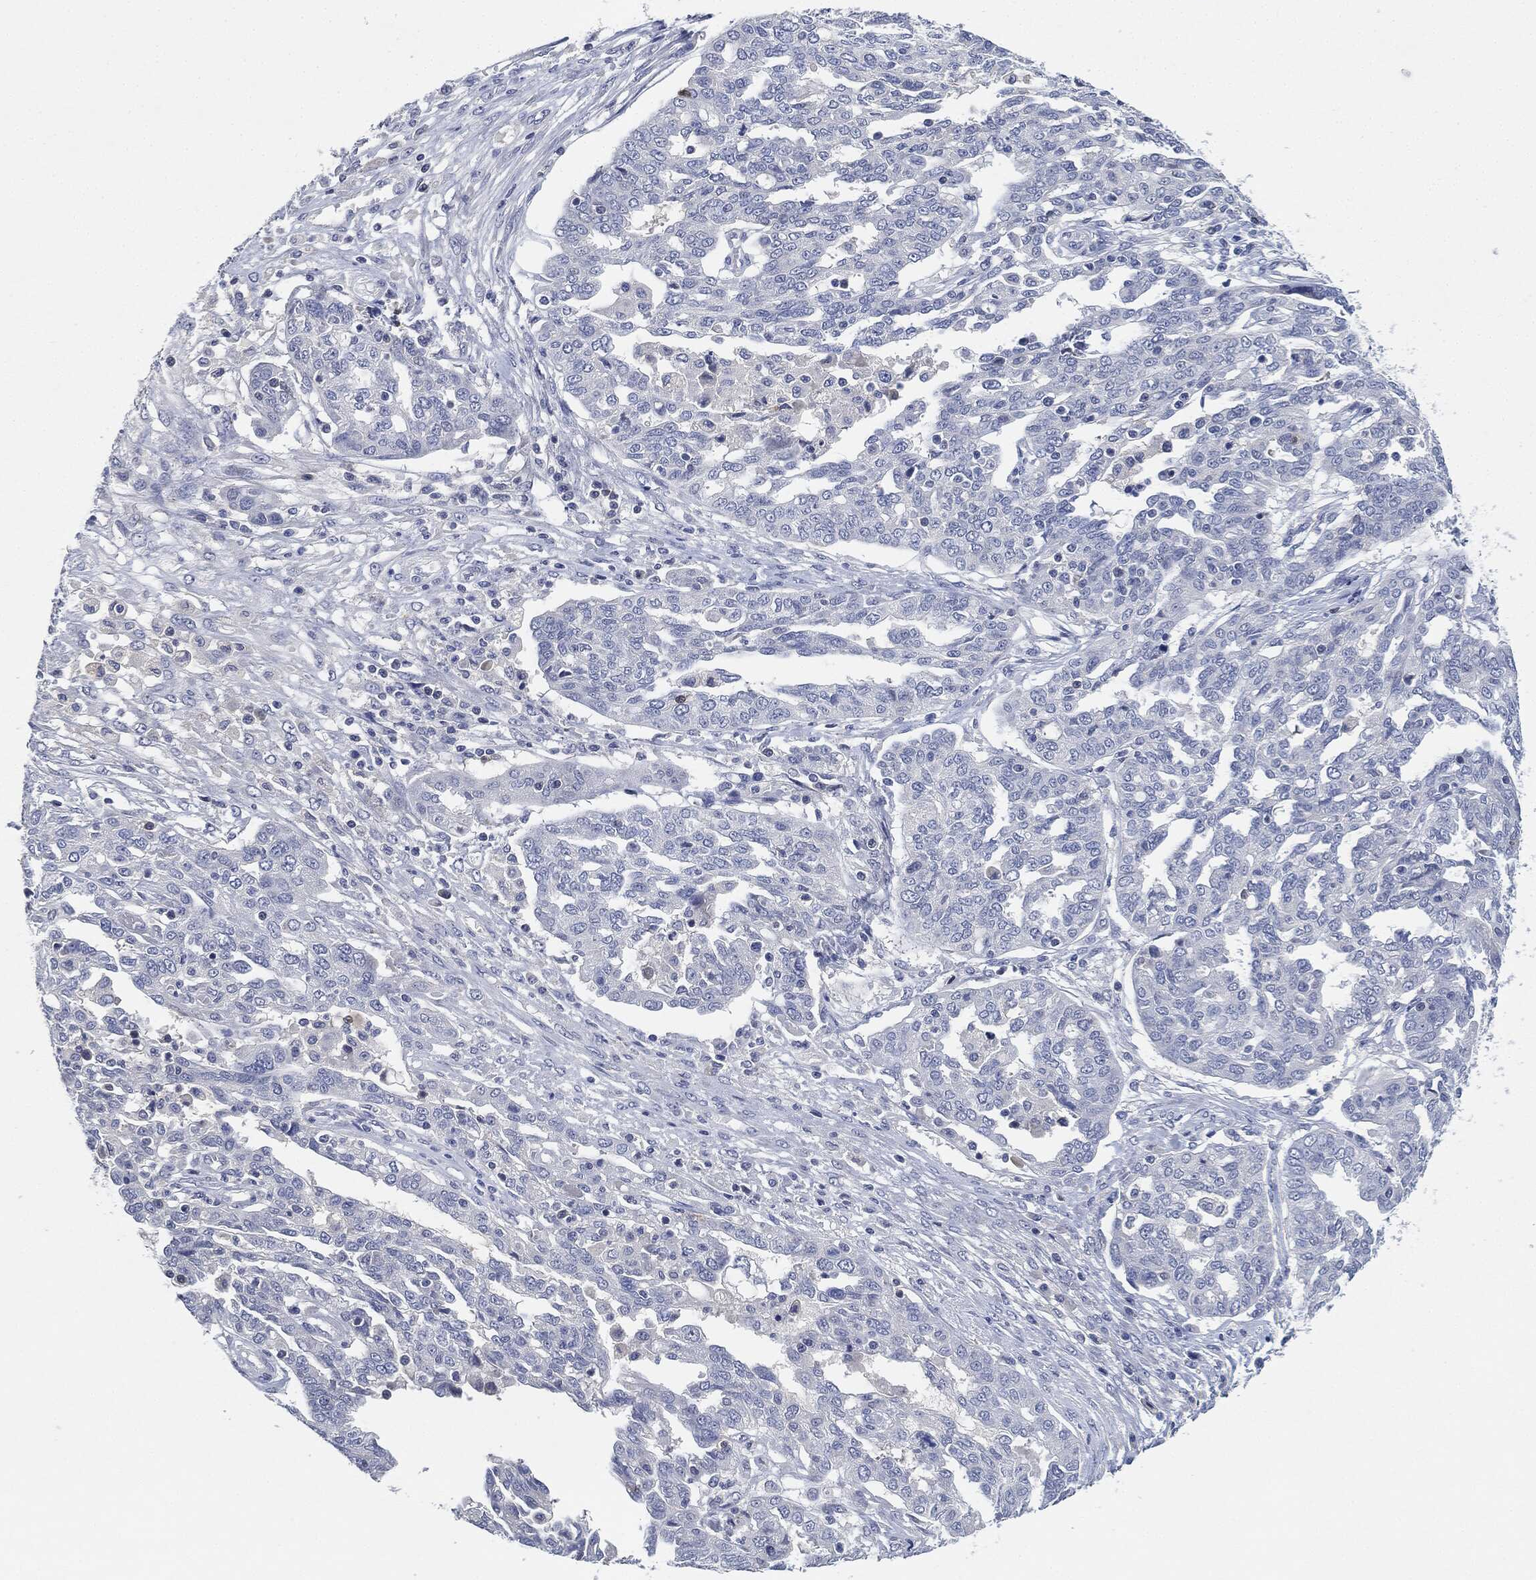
{"staining": {"intensity": "negative", "quantity": "none", "location": "none"}, "tissue": "ovarian cancer", "cell_type": "Tumor cells", "image_type": "cancer", "snomed": [{"axis": "morphology", "description": "Cystadenocarcinoma, serous, NOS"}, {"axis": "topography", "description": "Ovary"}], "caption": "A high-resolution photomicrograph shows immunohistochemistry staining of ovarian cancer, which reveals no significant positivity in tumor cells. Nuclei are stained in blue.", "gene": "NTRK1", "patient": {"sex": "female", "age": 67}}